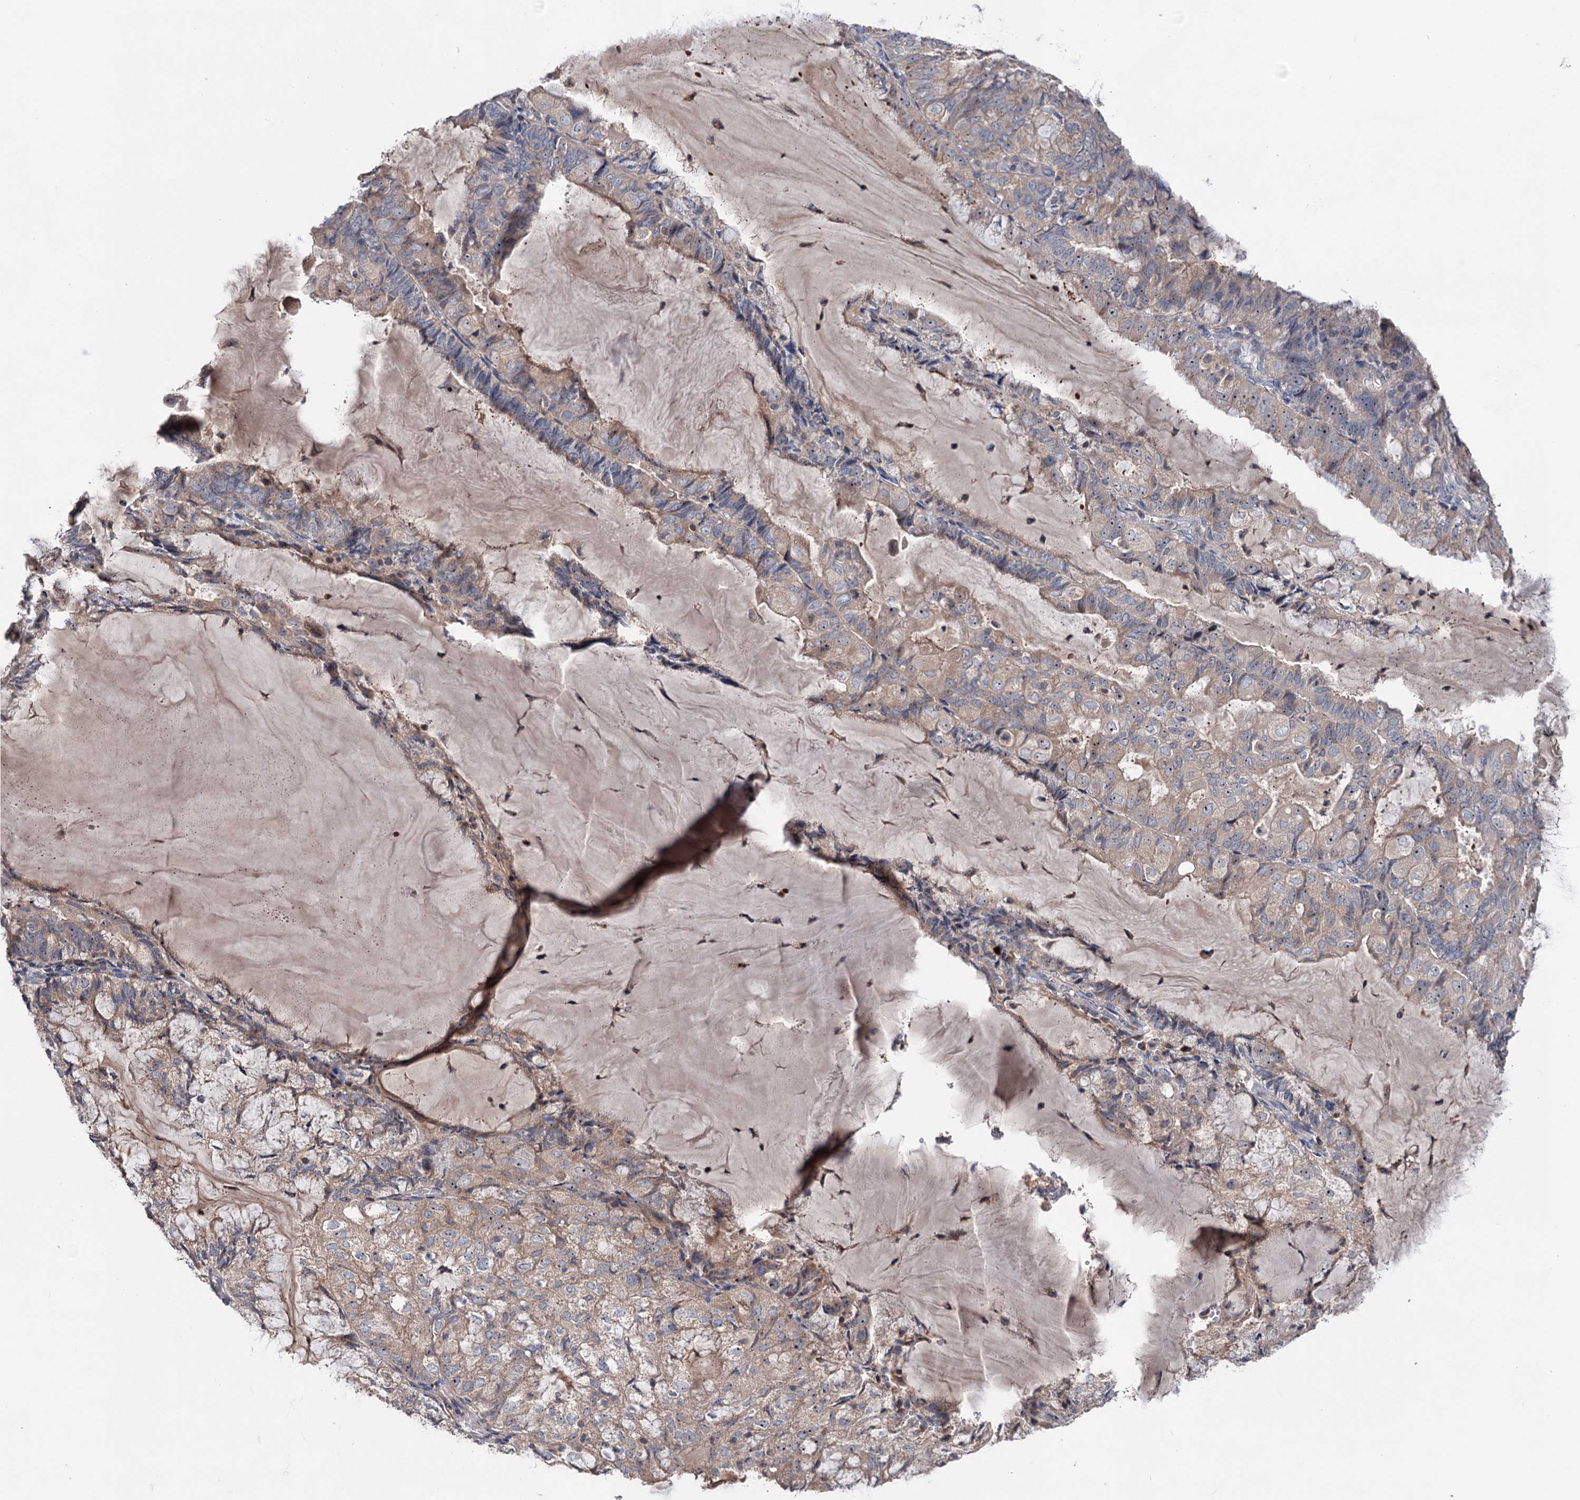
{"staining": {"intensity": "weak", "quantity": ">75%", "location": "cytoplasmic/membranous"}, "tissue": "endometrial cancer", "cell_type": "Tumor cells", "image_type": "cancer", "snomed": [{"axis": "morphology", "description": "Adenocarcinoma, NOS"}, {"axis": "topography", "description": "Endometrium"}], "caption": "Endometrial cancer stained with DAB (3,3'-diaminobenzidine) immunohistochemistry displays low levels of weak cytoplasmic/membranous staining in about >75% of tumor cells. (Stains: DAB in brown, nuclei in blue, Microscopy: brightfield microscopy at high magnification).", "gene": "HTR3B", "patient": {"sex": "female", "age": 81}}